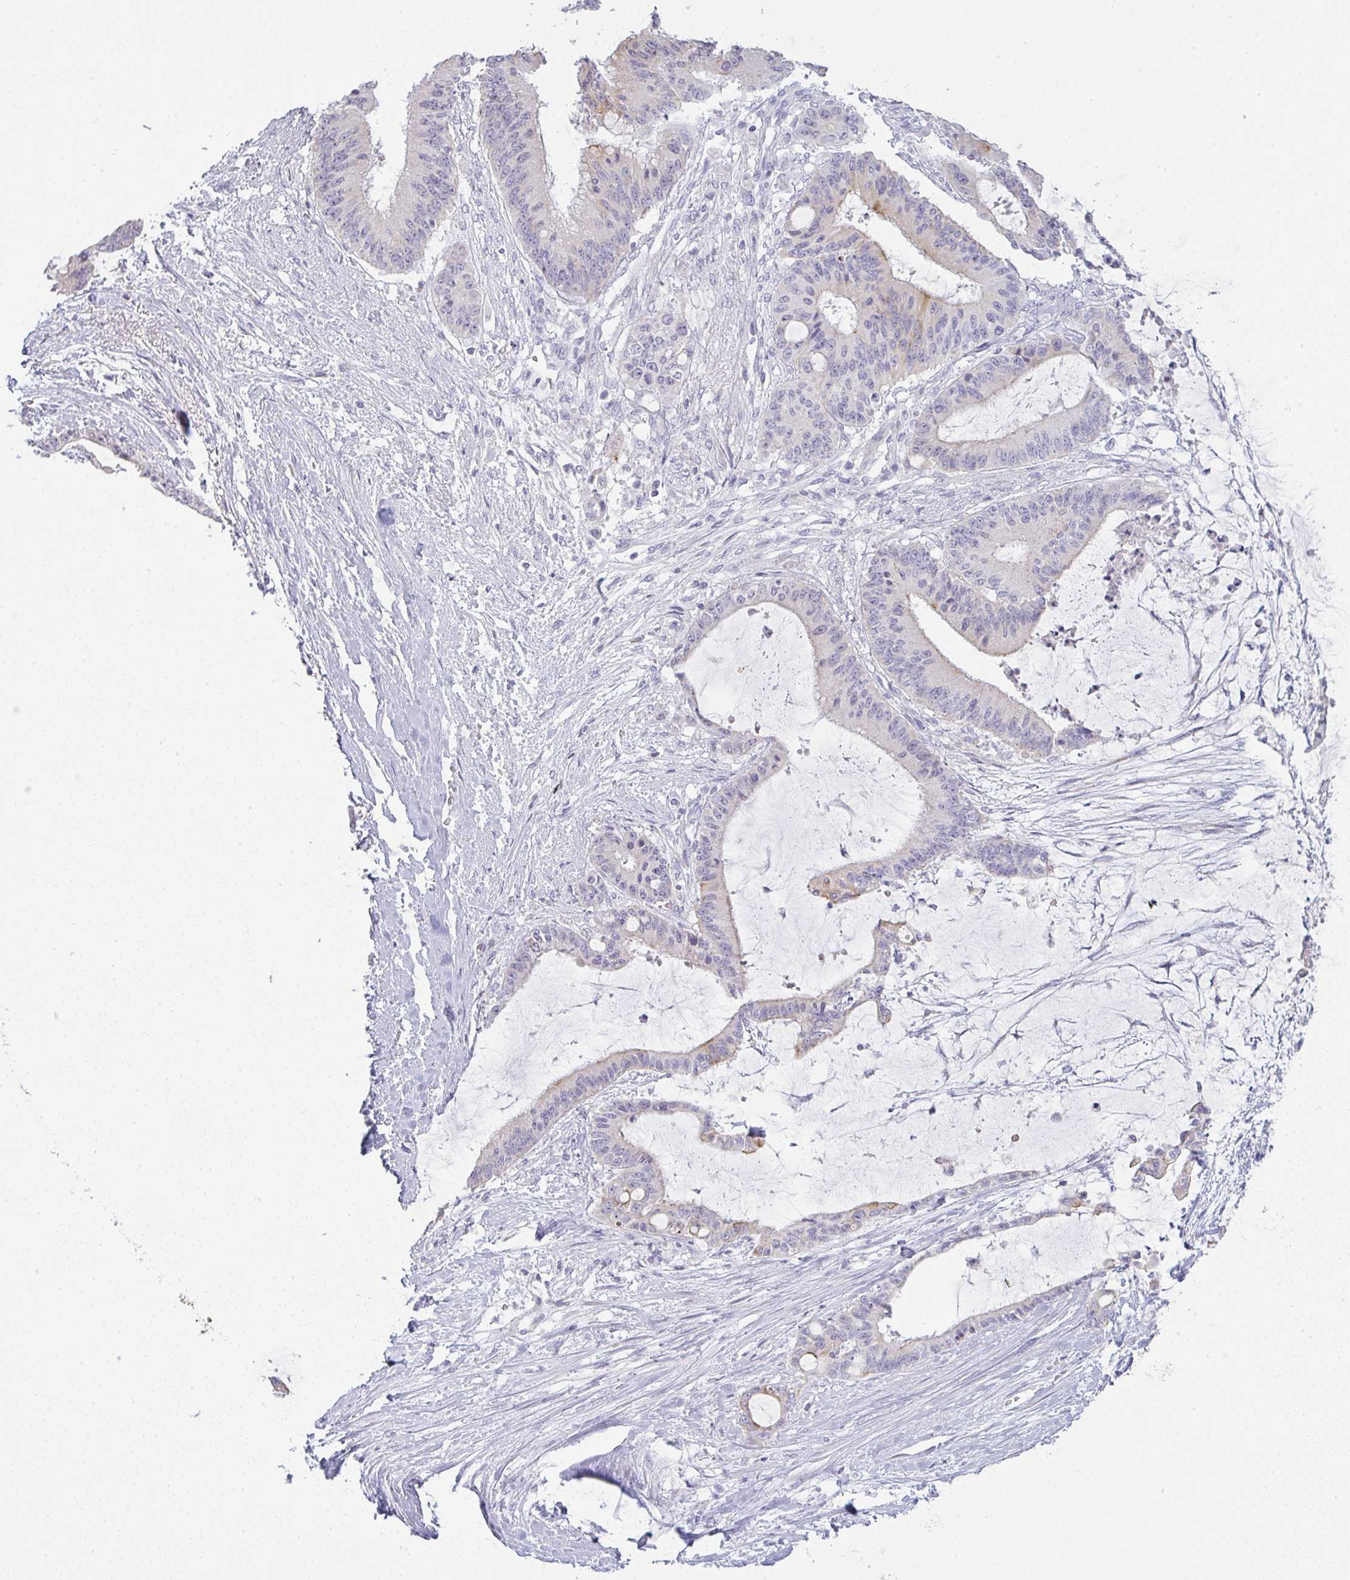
{"staining": {"intensity": "moderate", "quantity": "<25%", "location": "cytoplasmic/membranous"}, "tissue": "liver cancer", "cell_type": "Tumor cells", "image_type": "cancer", "snomed": [{"axis": "morphology", "description": "Normal tissue, NOS"}, {"axis": "morphology", "description": "Cholangiocarcinoma"}, {"axis": "topography", "description": "Liver"}, {"axis": "topography", "description": "Peripheral nerve tissue"}], "caption": "Moderate cytoplasmic/membranous positivity is present in about <25% of tumor cells in liver cancer.", "gene": "SIRPB2", "patient": {"sex": "female", "age": 73}}